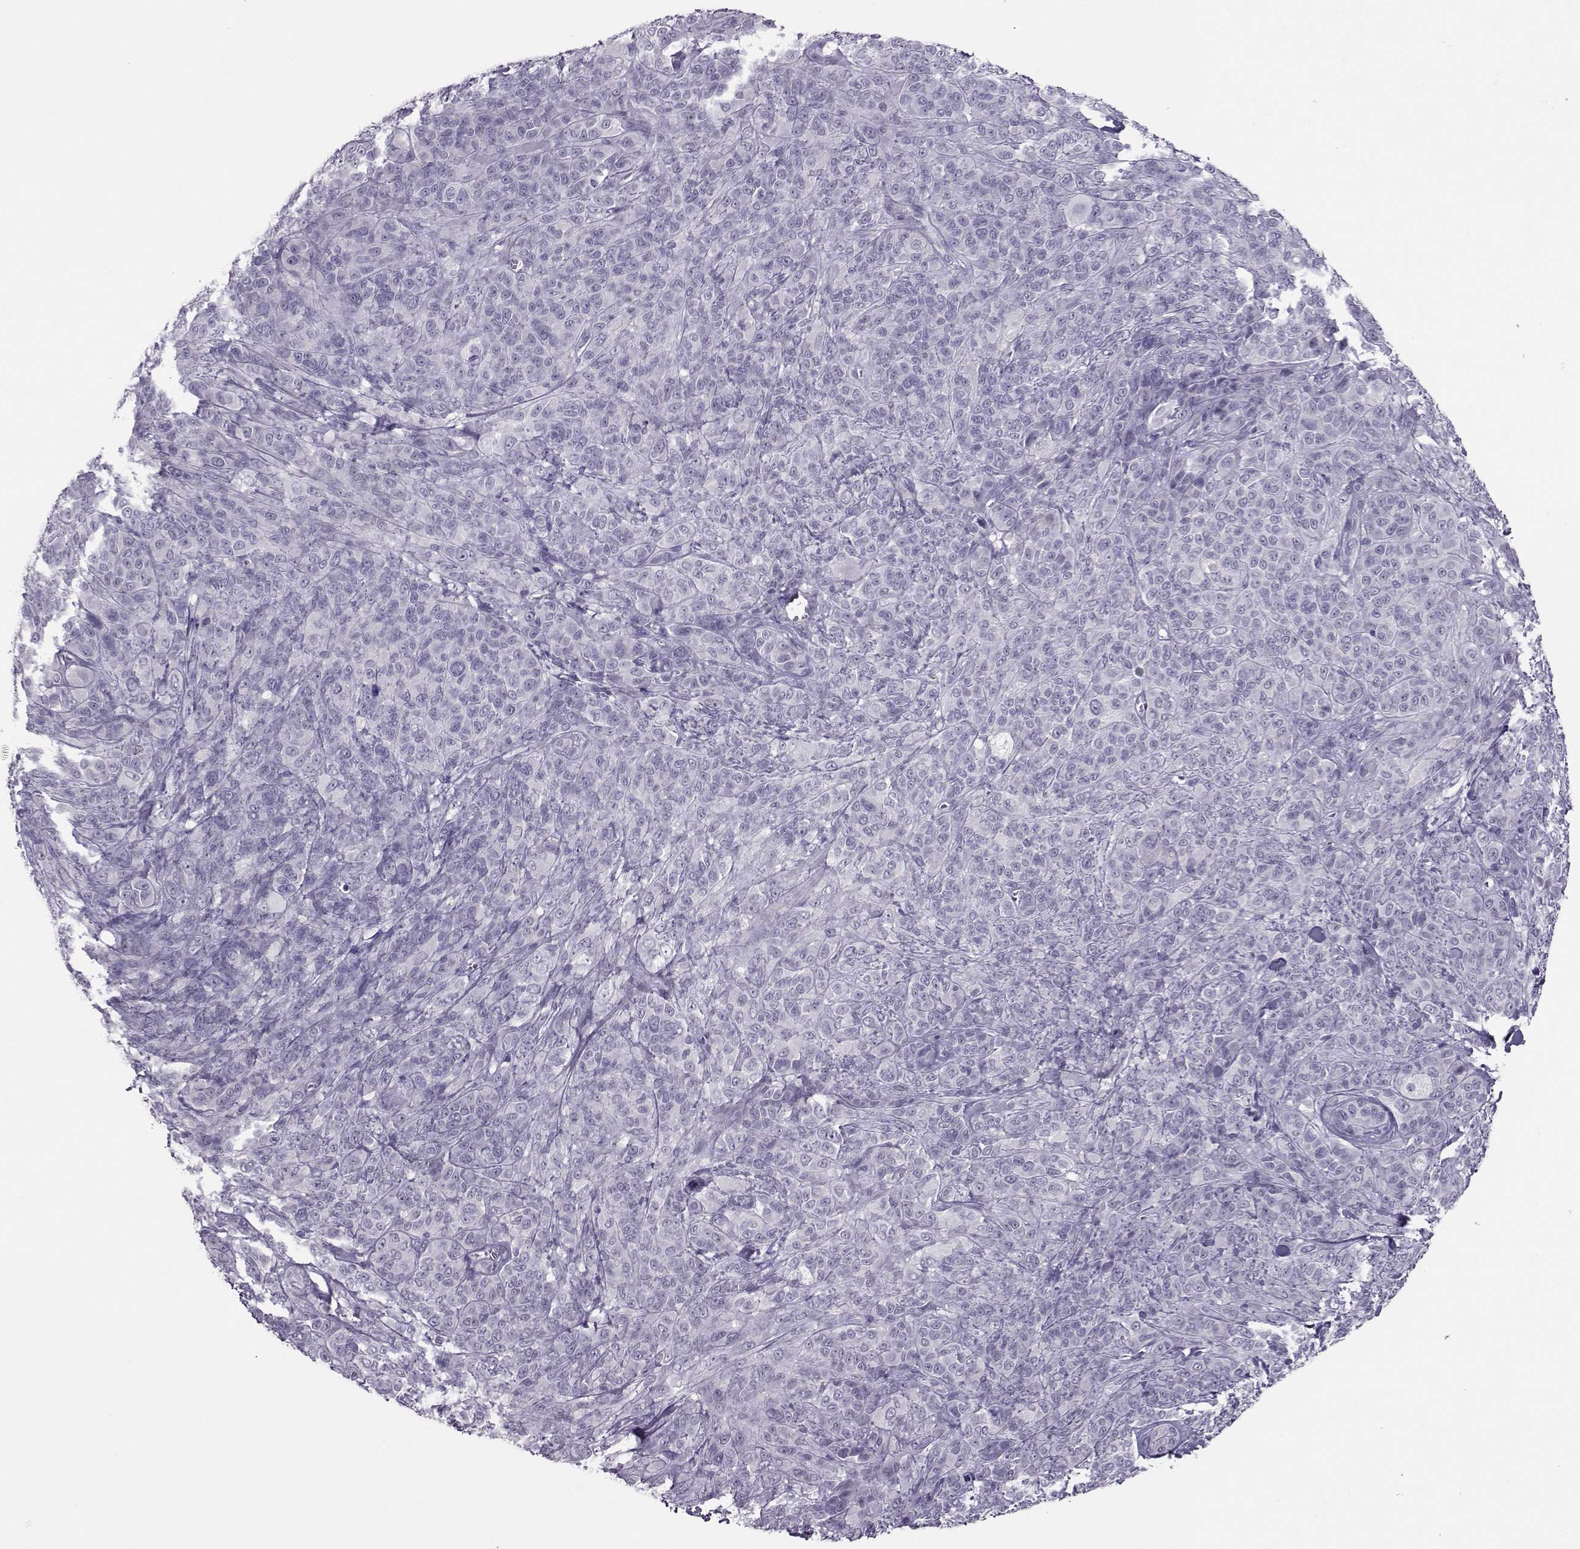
{"staining": {"intensity": "negative", "quantity": "none", "location": "none"}, "tissue": "melanoma", "cell_type": "Tumor cells", "image_type": "cancer", "snomed": [{"axis": "morphology", "description": "Malignant melanoma, NOS"}, {"axis": "topography", "description": "Skin"}], "caption": "This is a photomicrograph of immunohistochemistry (IHC) staining of melanoma, which shows no positivity in tumor cells. (Brightfield microscopy of DAB immunohistochemistry (IHC) at high magnification).", "gene": "ASRGL1", "patient": {"sex": "female", "age": 87}}